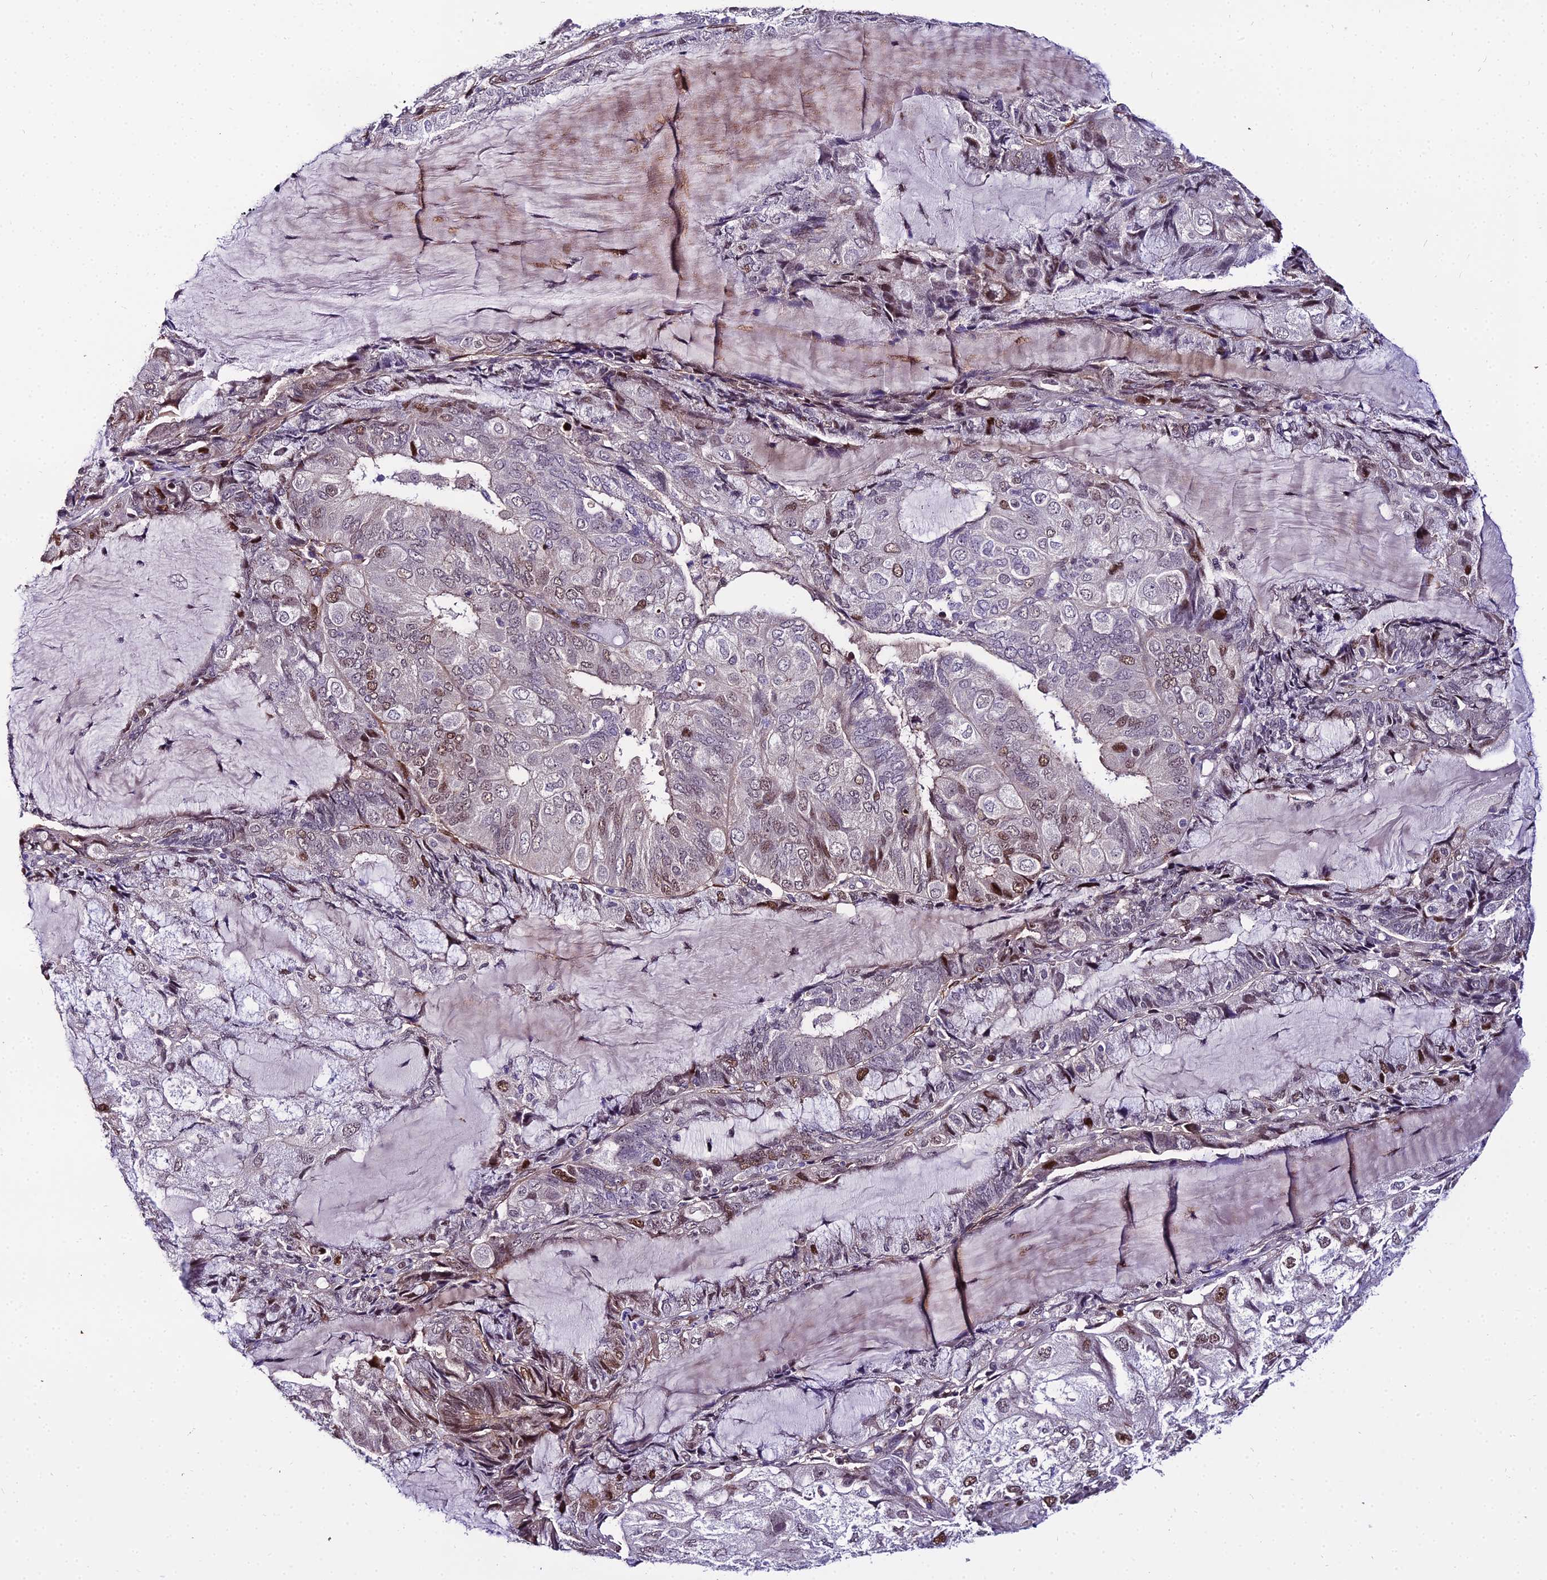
{"staining": {"intensity": "moderate", "quantity": "<25%", "location": "nuclear"}, "tissue": "endometrial cancer", "cell_type": "Tumor cells", "image_type": "cancer", "snomed": [{"axis": "morphology", "description": "Adenocarcinoma, NOS"}, {"axis": "topography", "description": "Endometrium"}], "caption": "Immunohistochemistry (IHC) photomicrograph of neoplastic tissue: adenocarcinoma (endometrial) stained using IHC reveals low levels of moderate protein expression localized specifically in the nuclear of tumor cells, appearing as a nuclear brown color.", "gene": "TRIML2", "patient": {"sex": "female", "age": 81}}